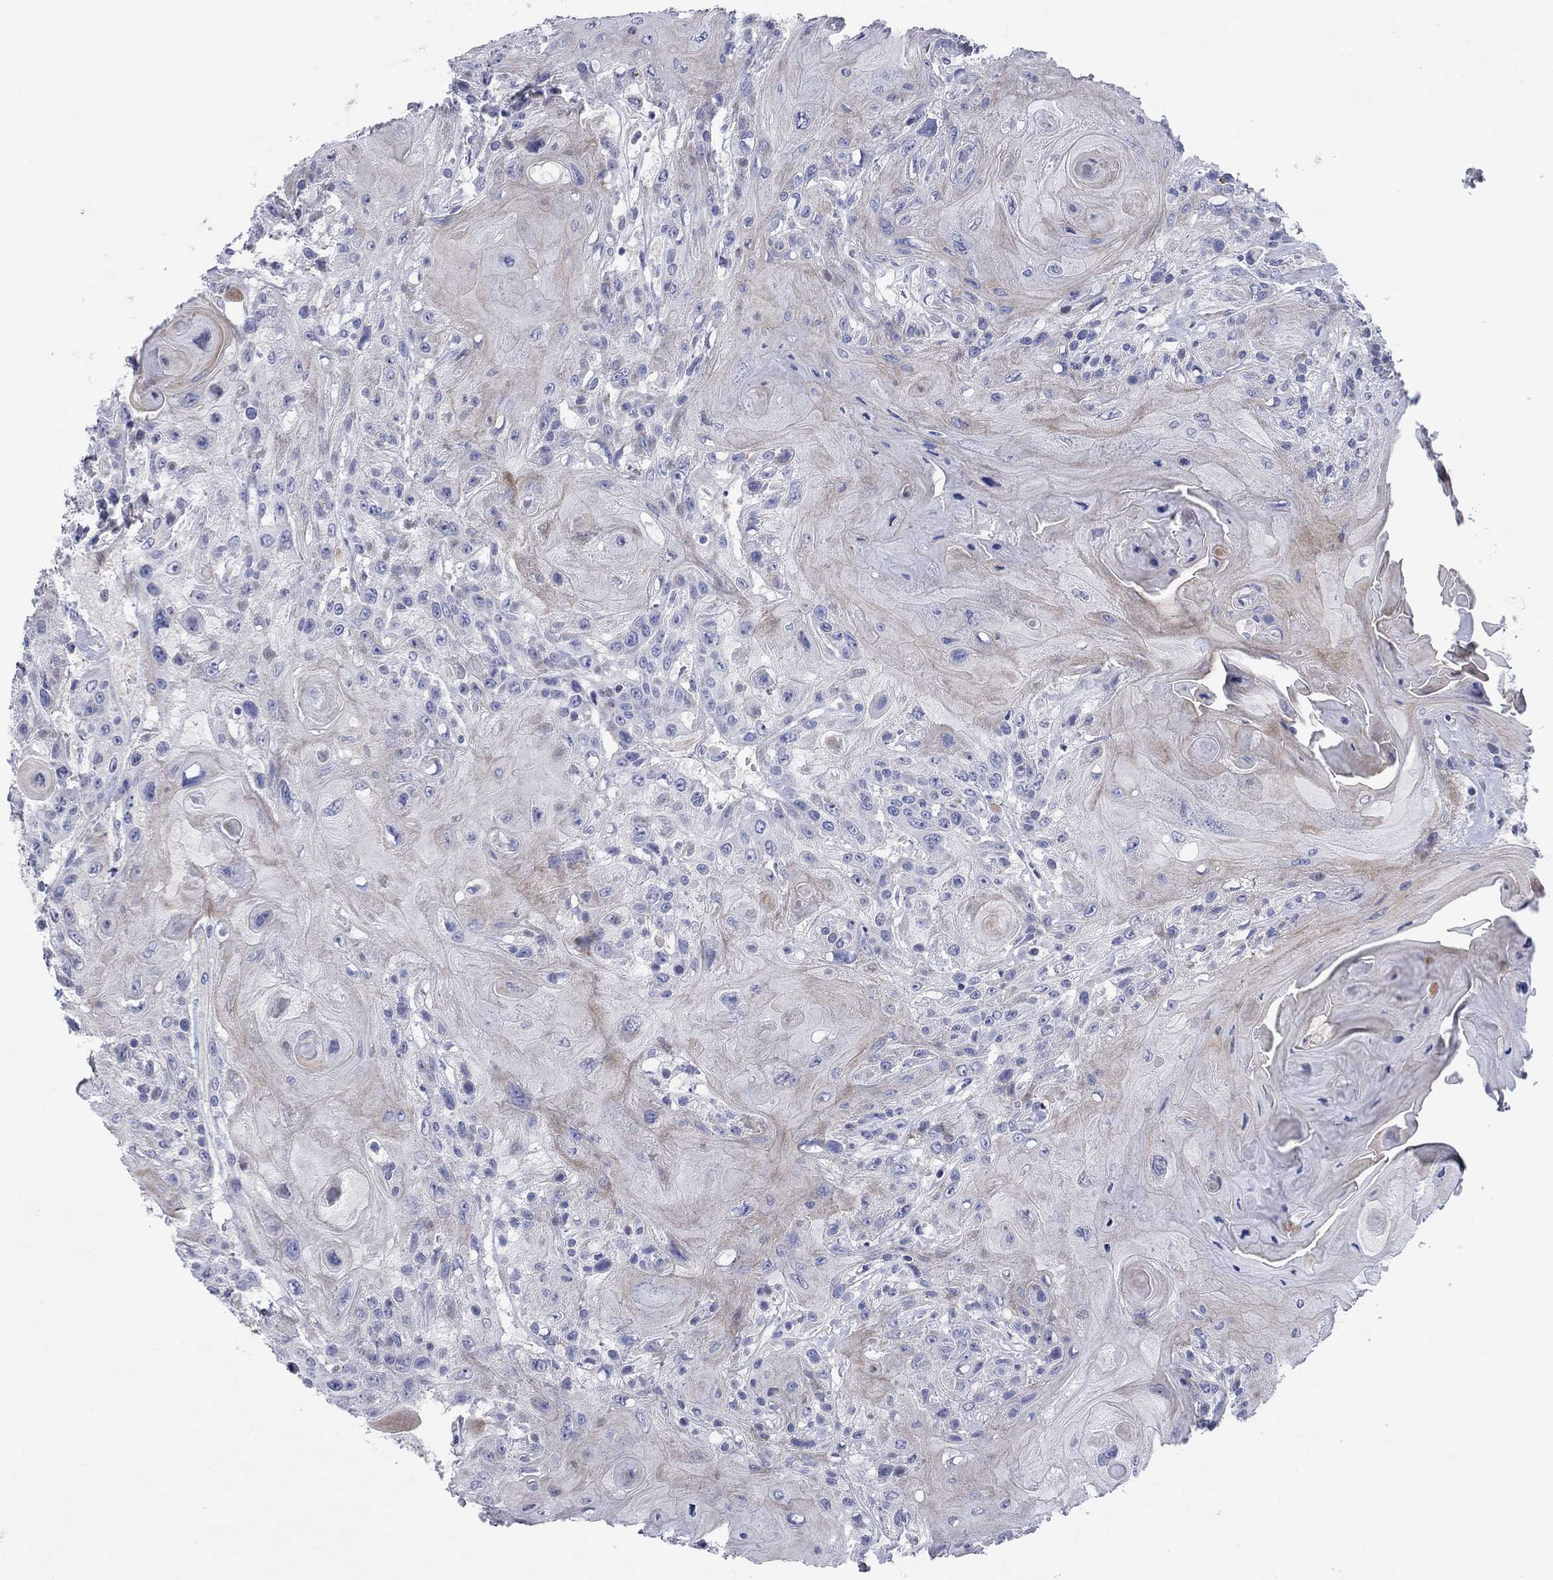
{"staining": {"intensity": "negative", "quantity": "none", "location": "none"}, "tissue": "head and neck cancer", "cell_type": "Tumor cells", "image_type": "cancer", "snomed": [{"axis": "morphology", "description": "Squamous cell carcinoma, NOS"}, {"axis": "topography", "description": "Head-Neck"}], "caption": "IHC micrograph of neoplastic tissue: human head and neck squamous cell carcinoma stained with DAB (3,3'-diaminobenzidine) reveals no significant protein expression in tumor cells.", "gene": "ARHGAP36", "patient": {"sex": "female", "age": 59}}